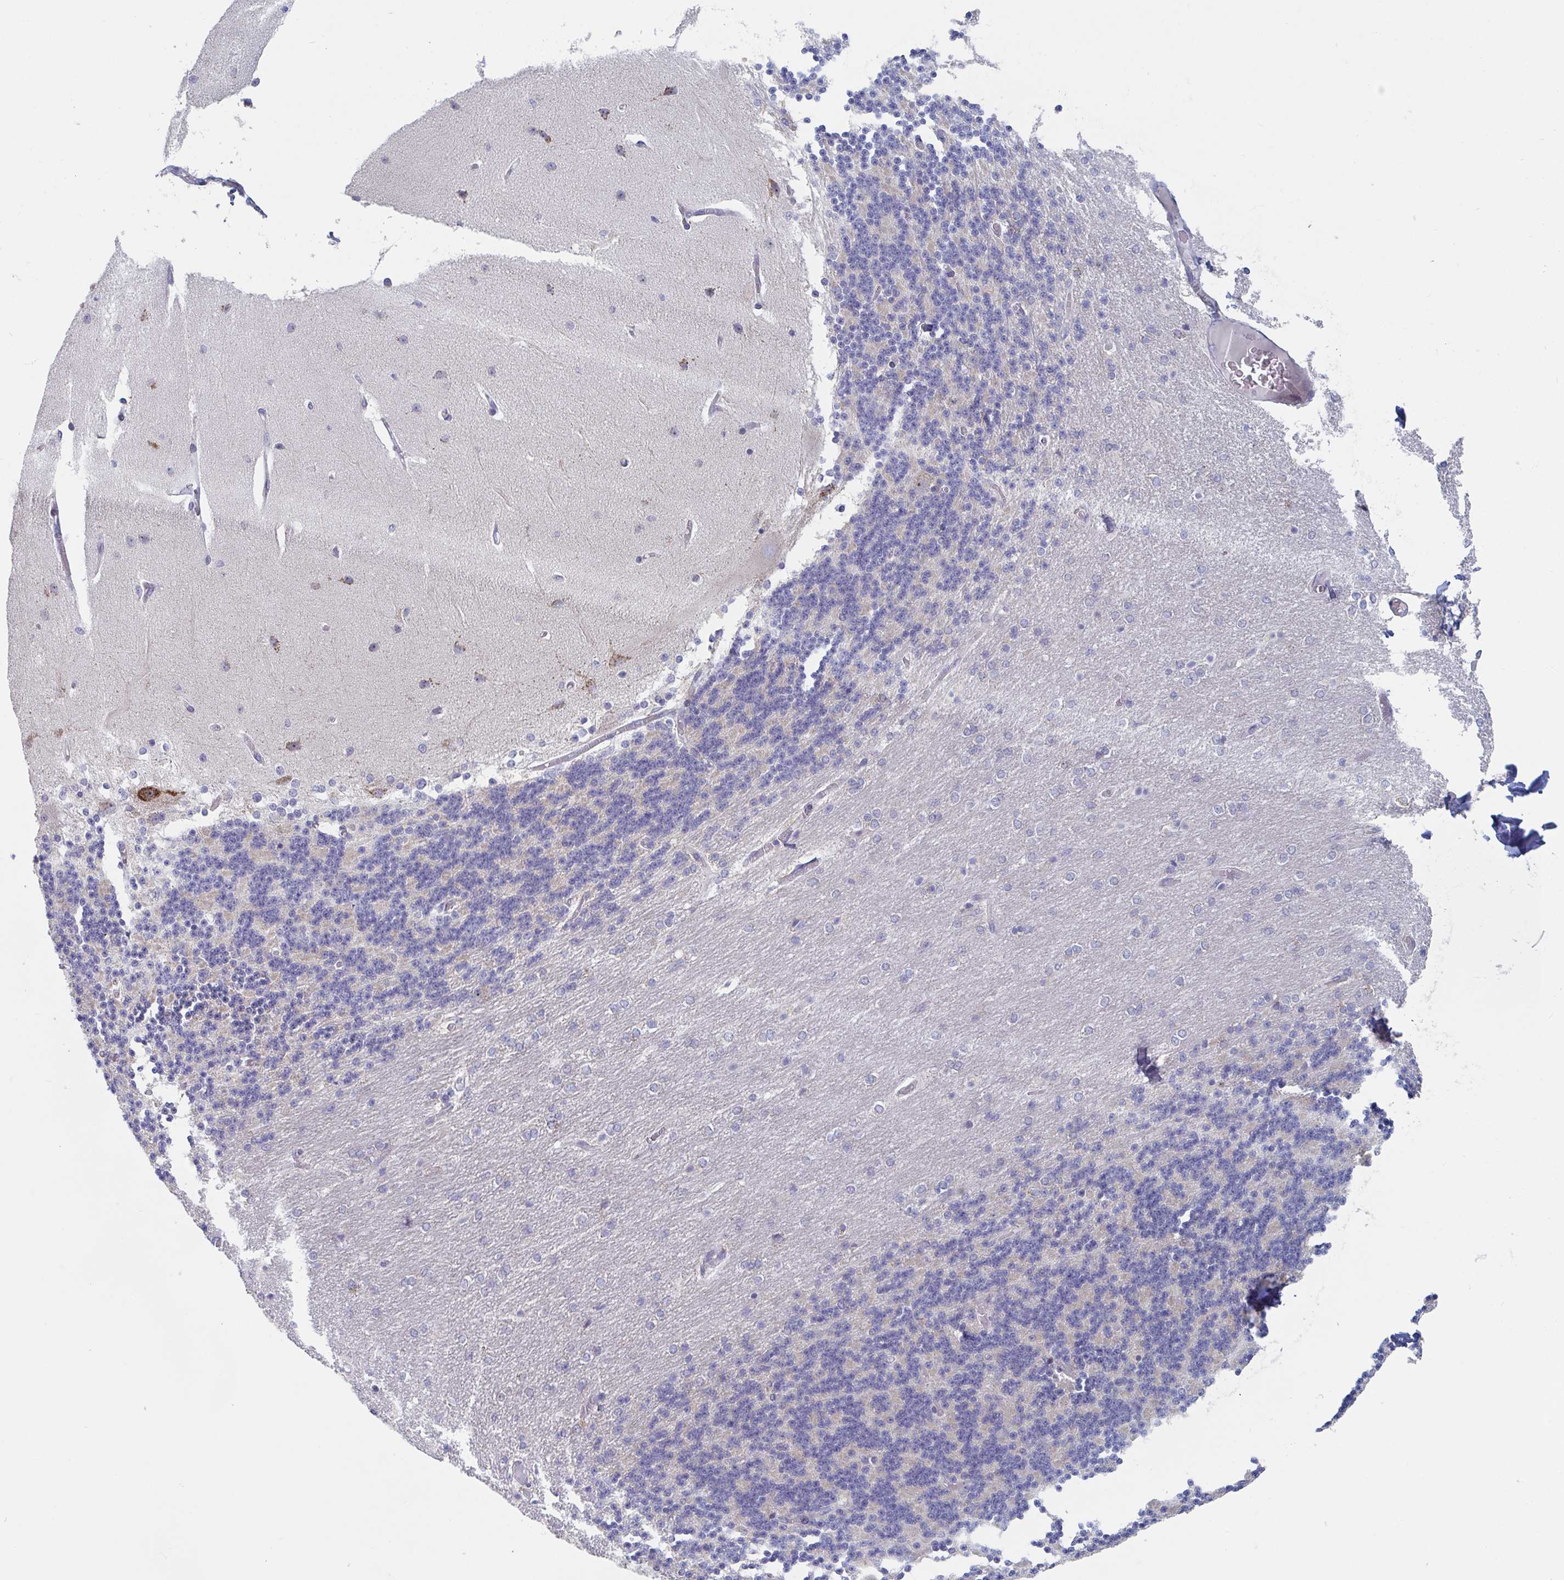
{"staining": {"intensity": "negative", "quantity": "none", "location": "none"}, "tissue": "cerebellum", "cell_type": "Cells in granular layer", "image_type": "normal", "snomed": [{"axis": "morphology", "description": "Normal tissue, NOS"}, {"axis": "topography", "description": "Cerebellum"}], "caption": "Immunohistochemical staining of unremarkable human cerebellum exhibits no significant expression in cells in granular layer.", "gene": "MRPL53", "patient": {"sex": "female", "age": 54}}